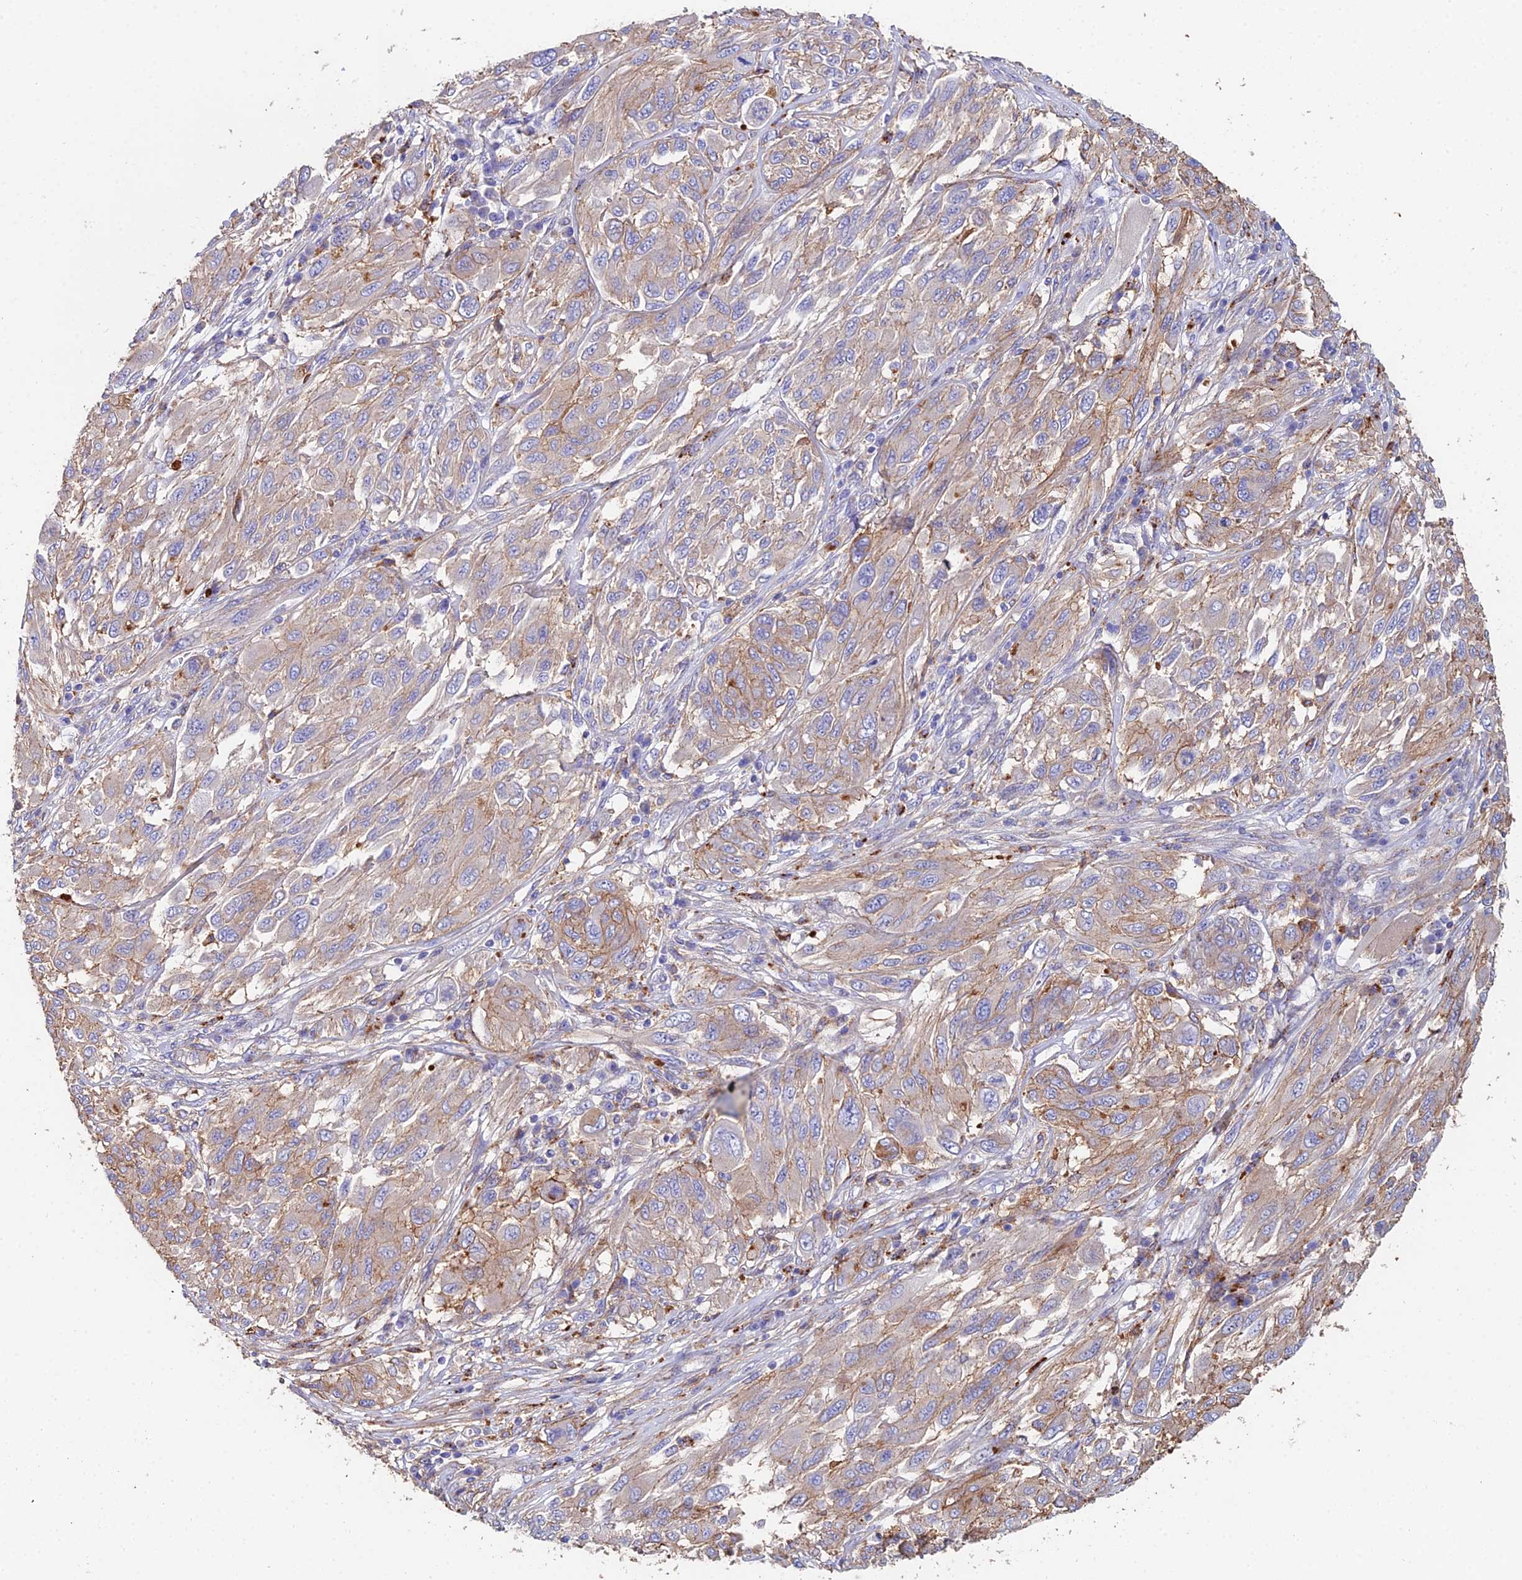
{"staining": {"intensity": "weak", "quantity": "25%-75%", "location": "cytoplasmic/membranous"}, "tissue": "melanoma", "cell_type": "Tumor cells", "image_type": "cancer", "snomed": [{"axis": "morphology", "description": "Malignant melanoma, NOS"}, {"axis": "topography", "description": "Skin"}], "caption": "Melanoma stained with a protein marker displays weak staining in tumor cells.", "gene": "C6", "patient": {"sex": "female", "age": 91}}